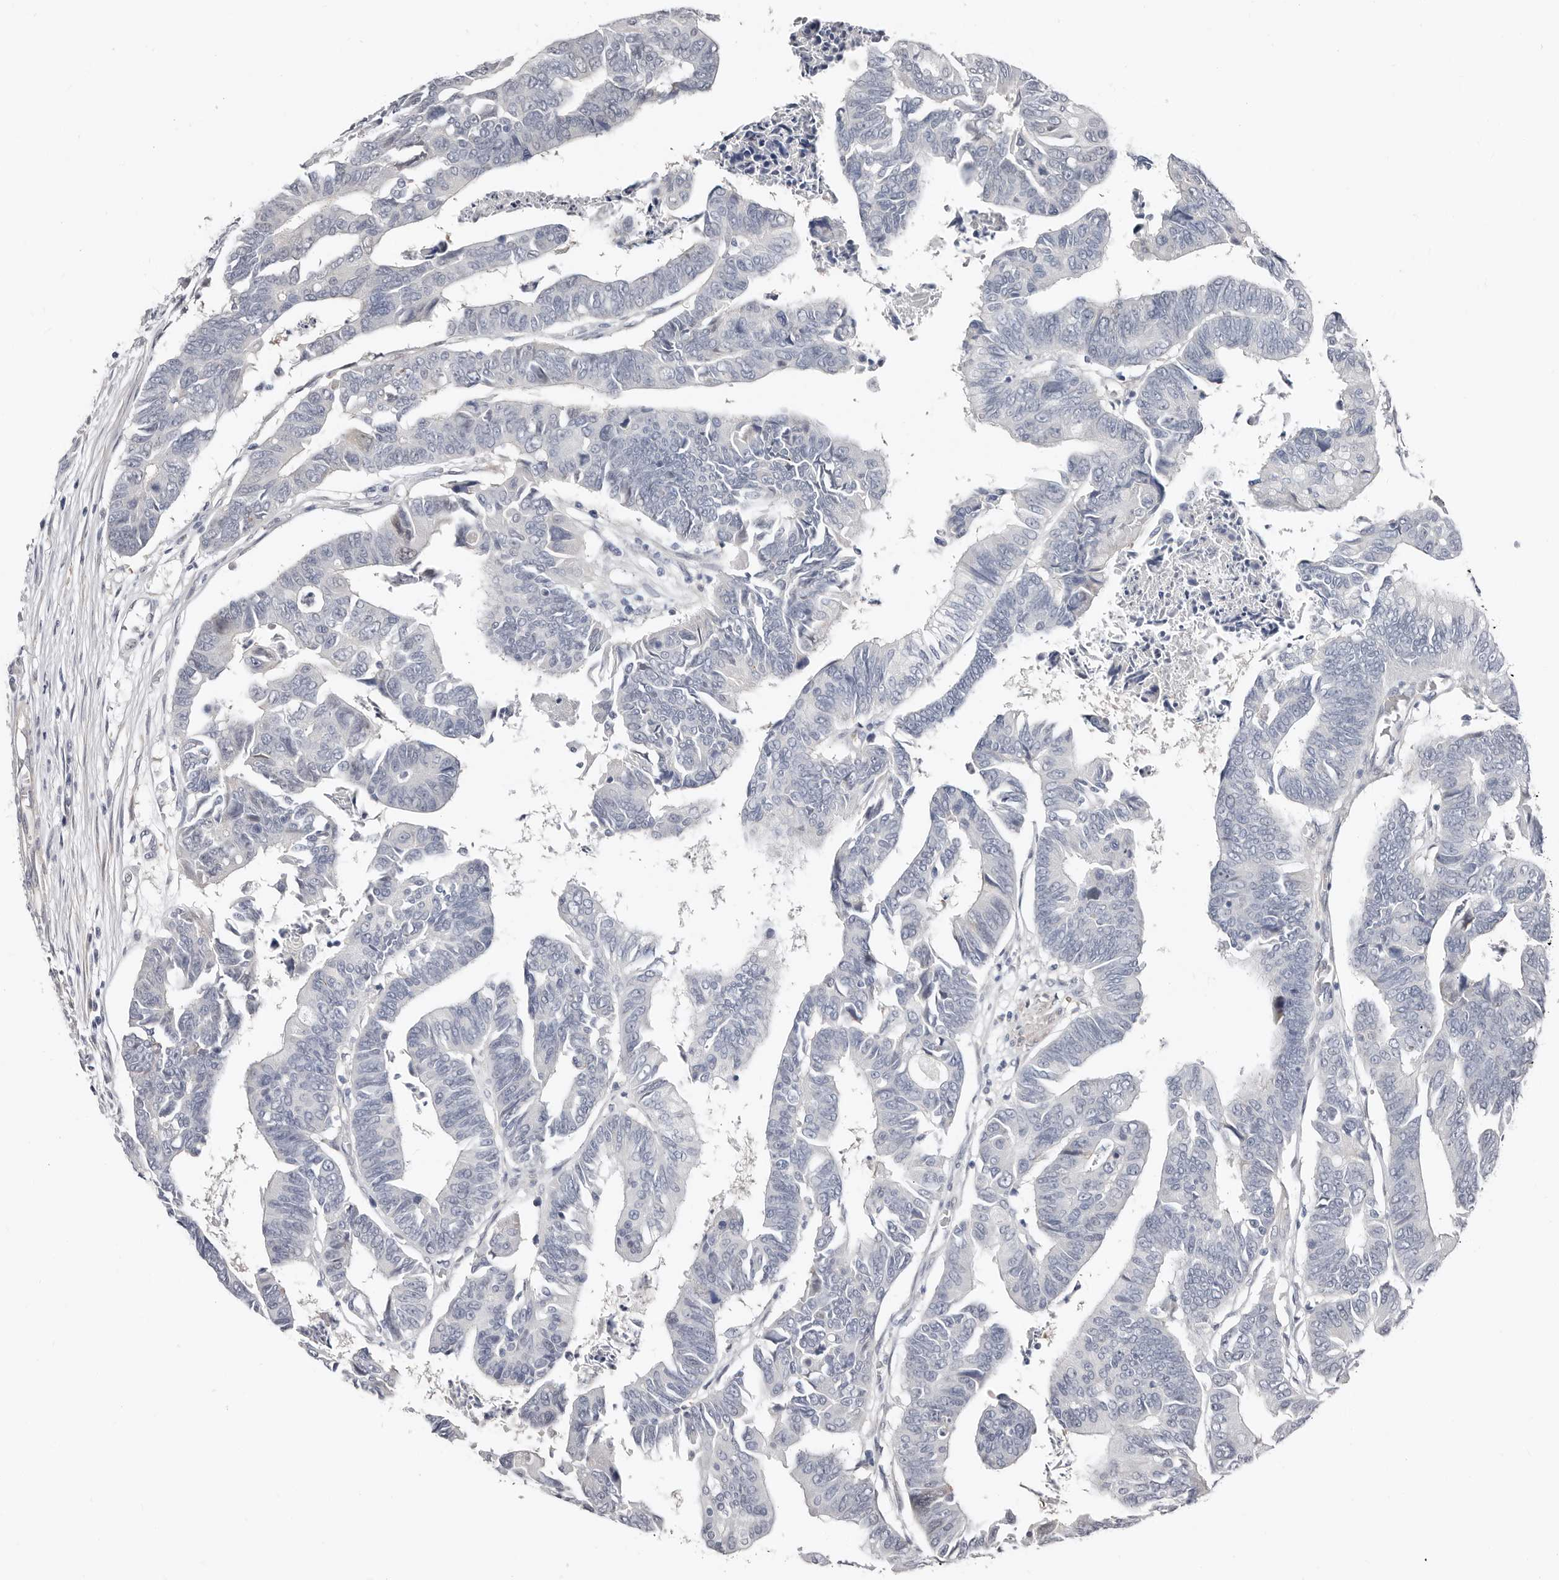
{"staining": {"intensity": "negative", "quantity": "none", "location": "none"}, "tissue": "colorectal cancer", "cell_type": "Tumor cells", "image_type": "cancer", "snomed": [{"axis": "morphology", "description": "Adenocarcinoma, NOS"}, {"axis": "topography", "description": "Rectum"}], "caption": "Immunohistochemistry of human colorectal cancer (adenocarcinoma) exhibits no expression in tumor cells.", "gene": "ASRGL1", "patient": {"sex": "female", "age": 65}}